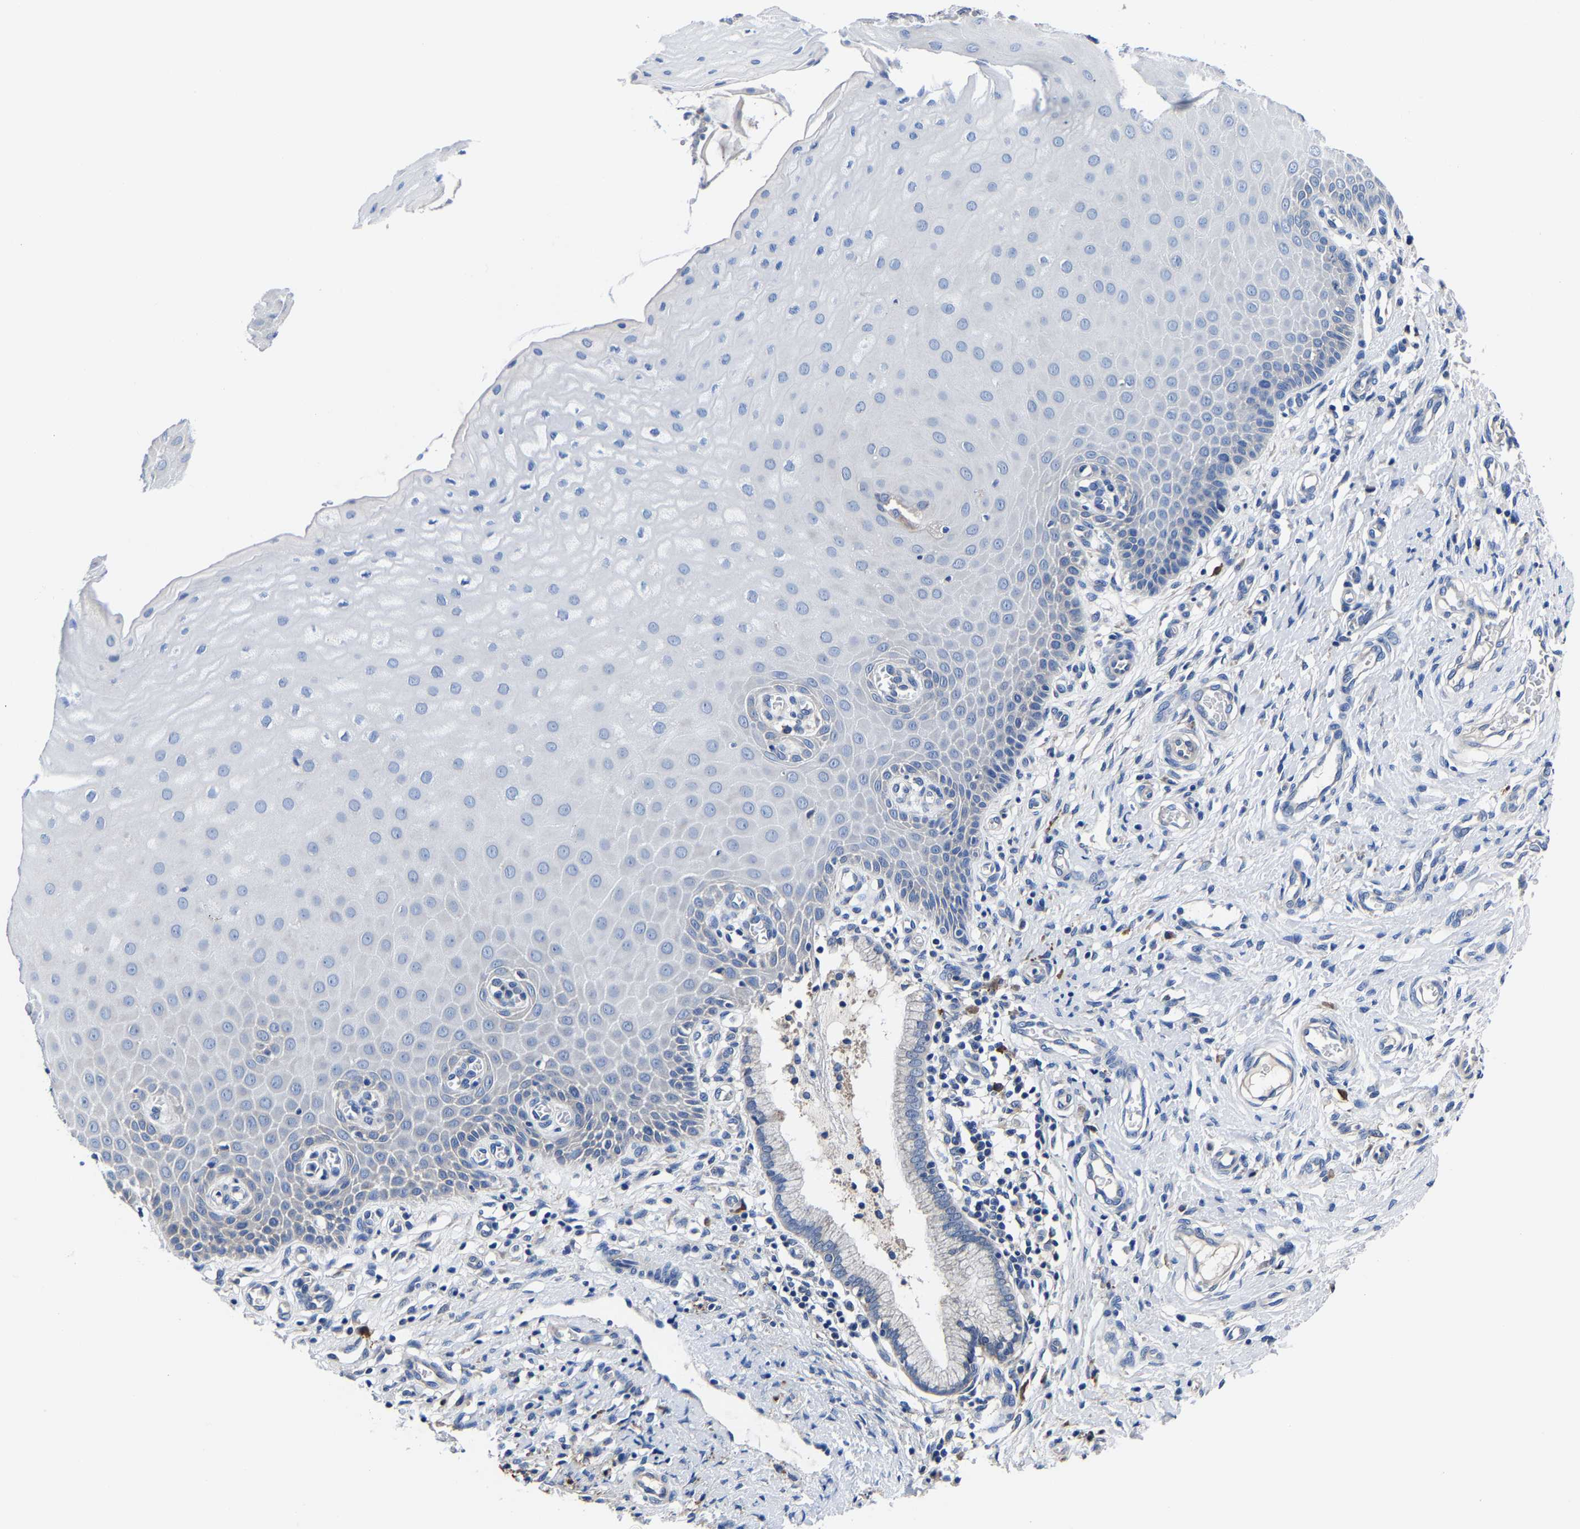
{"staining": {"intensity": "negative", "quantity": "none", "location": "none"}, "tissue": "cervix", "cell_type": "Glandular cells", "image_type": "normal", "snomed": [{"axis": "morphology", "description": "Normal tissue, NOS"}, {"axis": "topography", "description": "Cervix"}], "caption": "DAB (3,3'-diaminobenzidine) immunohistochemical staining of benign human cervix demonstrates no significant staining in glandular cells.", "gene": "SRPK2", "patient": {"sex": "female", "age": 55}}